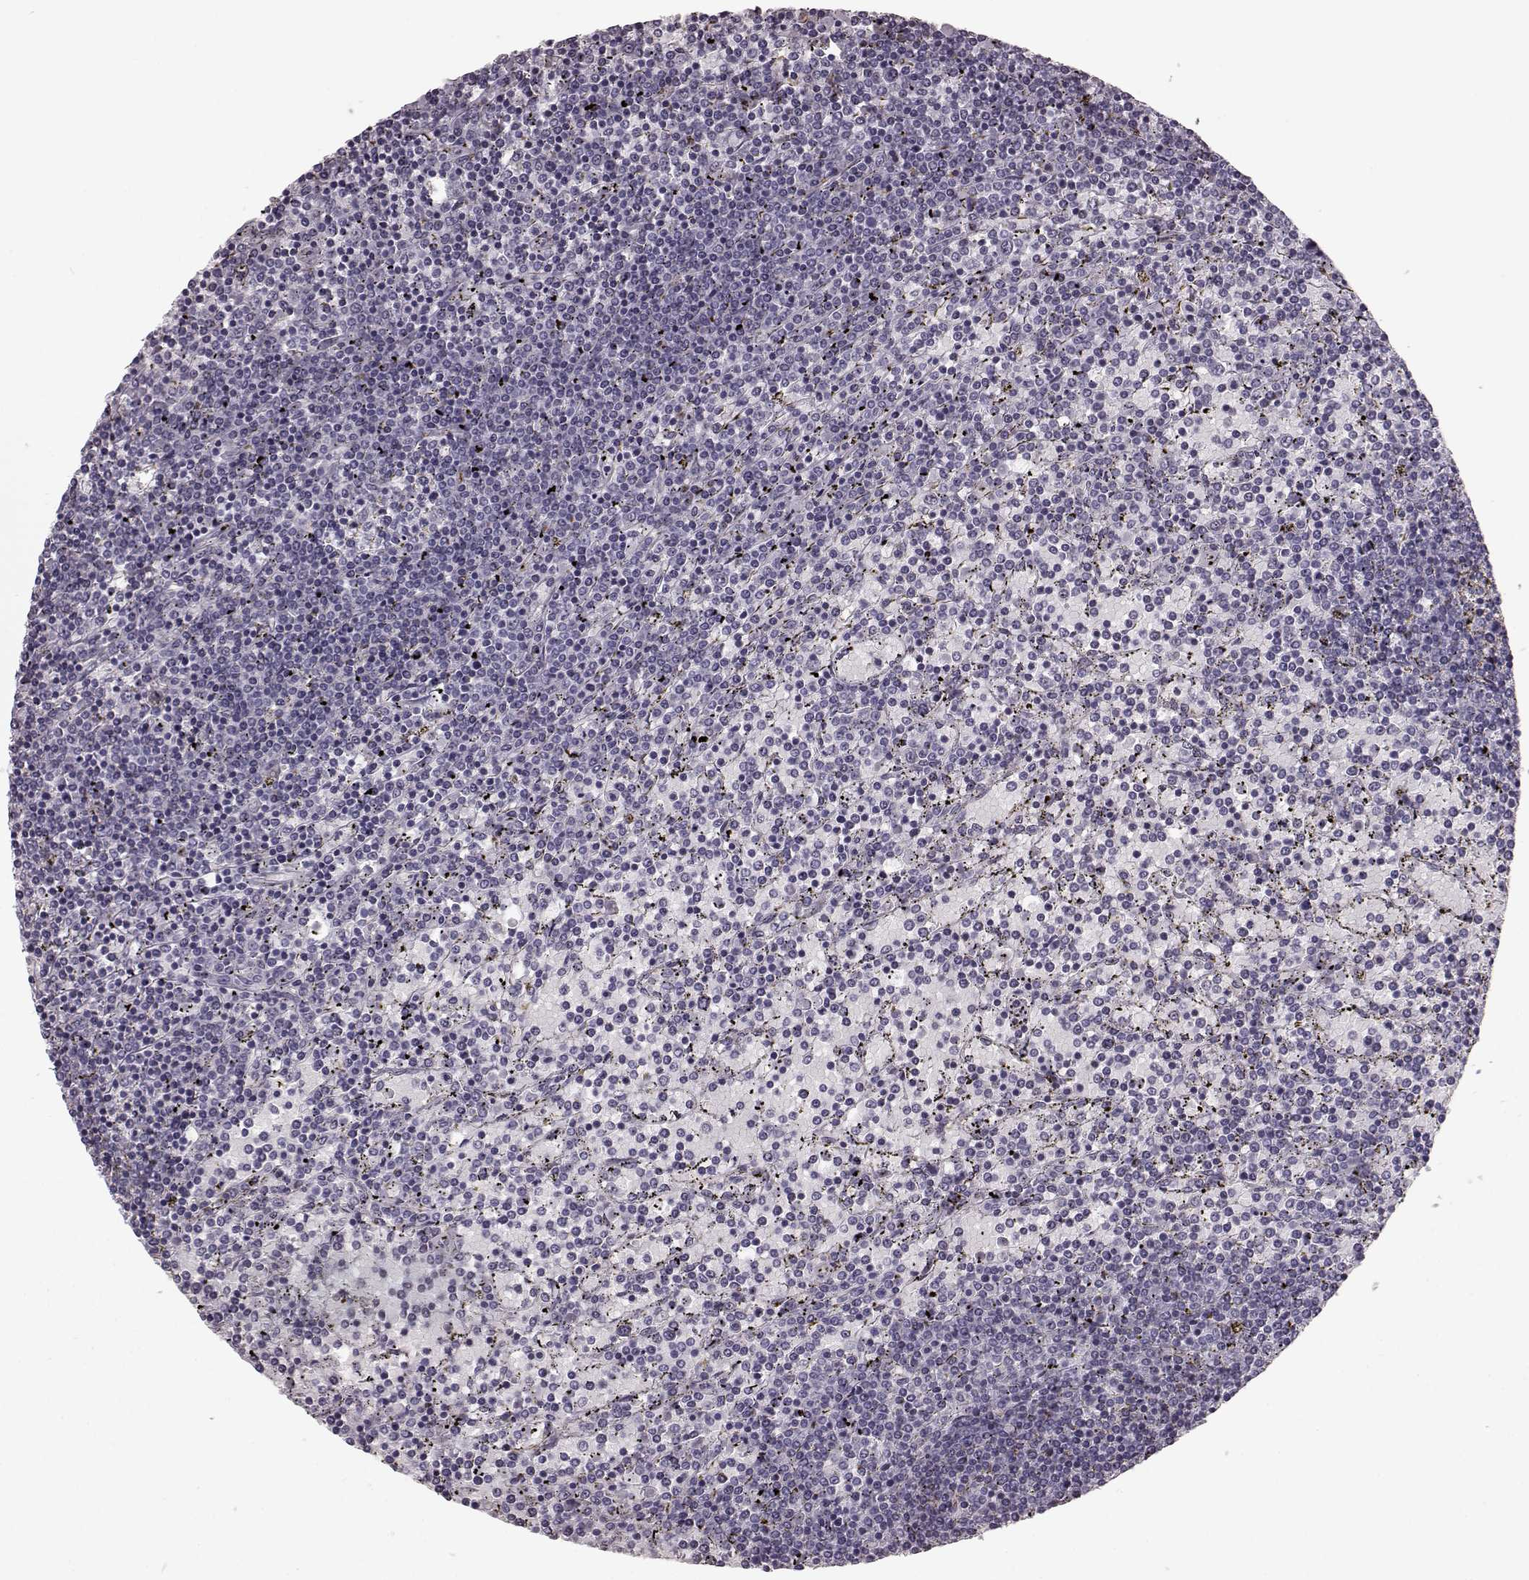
{"staining": {"intensity": "negative", "quantity": "none", "location": "none"}, "tissue": "lymphoma", "cell_type": "Tumor cells", "image_type": "cancer", "snomed": [{"axis": "morphology", "description": "Malignant lymphoma, non-Hodgkin's type, Low grade"}, {"axis": "topography", "description": "Spleen"}], "caption": "Immunohistochemistry photomicrograph of lymphoma stained for a protein (brown), which demonstrates no positivity in tumor cells.", "gene": "CST7", "patient": {"sex": "female", "age": 77}}